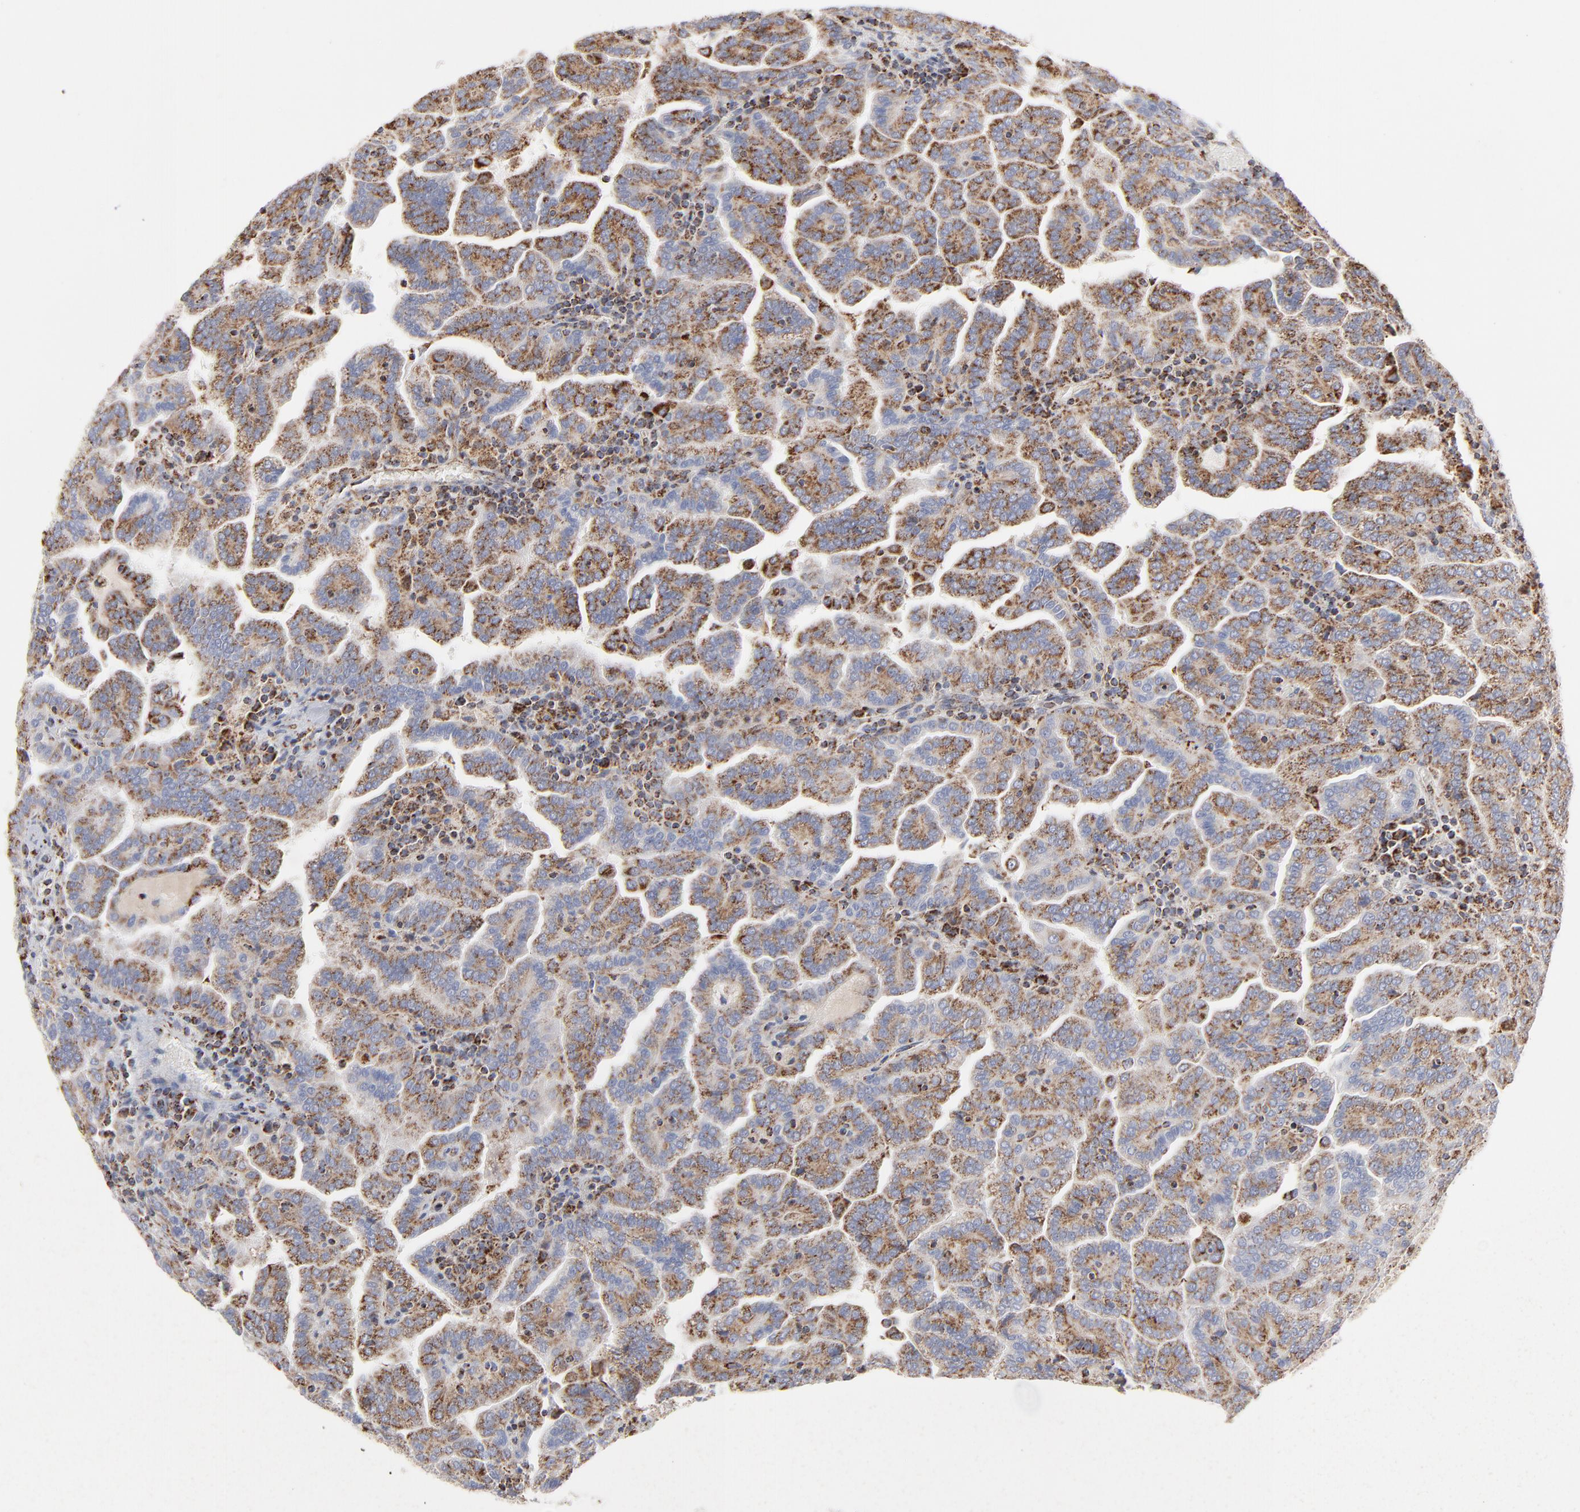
{"staining": {"intensity": "strong", "quantity": ">75%", "location": "cytoplasmic/membranous"}, "tissue": "renal cancer", "cell_type": "Tumor cells", "image_type": "cancer", "snomed": [{"axis": "morphology", "description": "Adenocarcinoma, NOS"}, {"axis": "topography", "description": "Kidney"}], "caption": "Strong cytoplasmic/membranous positivity for a protein is appreciated in approximately >75% of tumor cells of adenocarcinoma (renal) using immunohistochemistry (IHC).", "gene": "ASB3", "patient": {"sex": "male", "age": 61}}